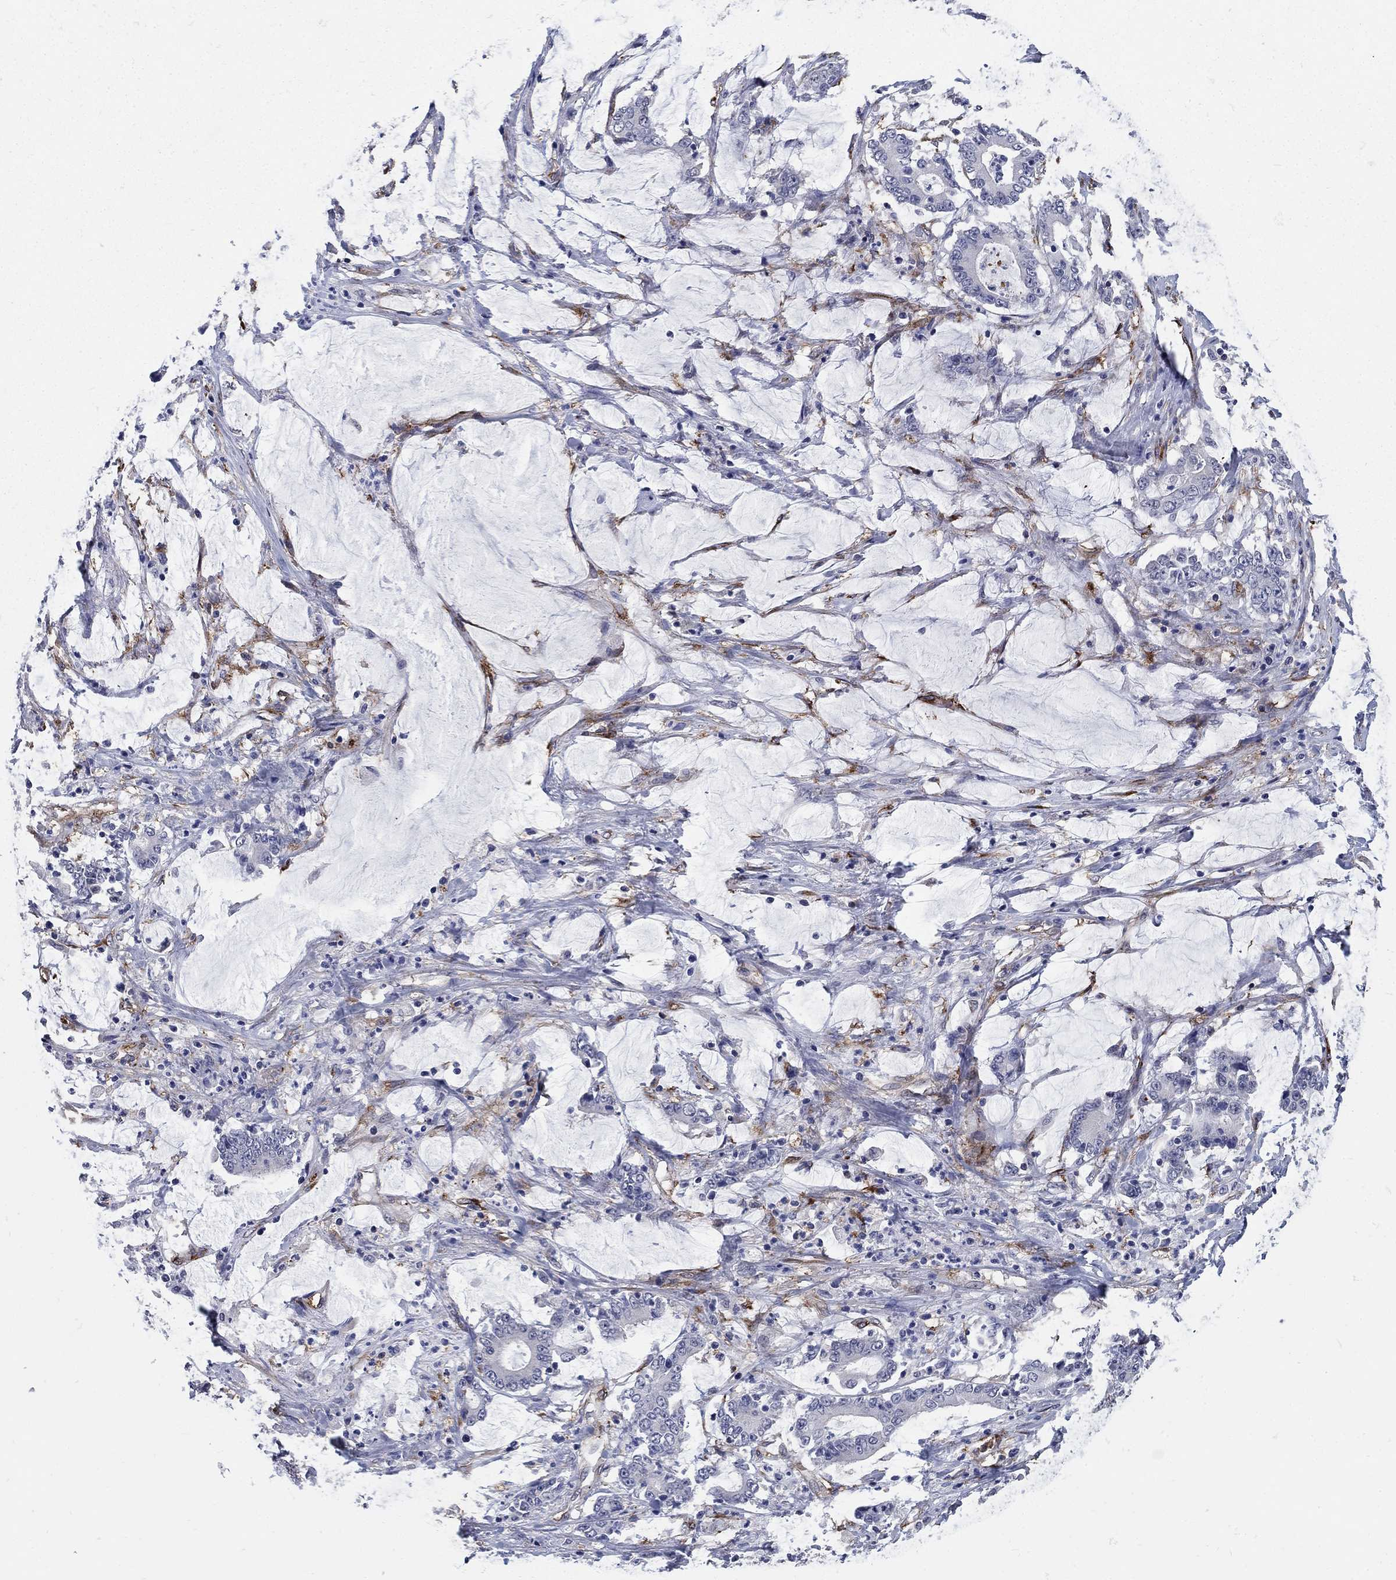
{"staining": {"intensity": "negative", "quantity": "none", "location": "none"}, "tissue": "stomach cancer", "cell_type": "Tumor cells", "image_type": "cancer", "snomed": [{"axis": "morphology", "description": "Adenocarcinoma, NOS"}, {"axis": "topography", "description": "Stomach, upper"}], "caption": "Immunohistochemistry (IHC) micrograph of stomach adenocarcinoma stained for a protein (brown), which demonstrates no expression in tumor cells. (Stains: DAB IHC with hematoxylin counter stain, Microscopy: brightfield microscopy at high magnification).", "gene": "SEPTIN8", "patient": {"sex": "male", "age": 68}}